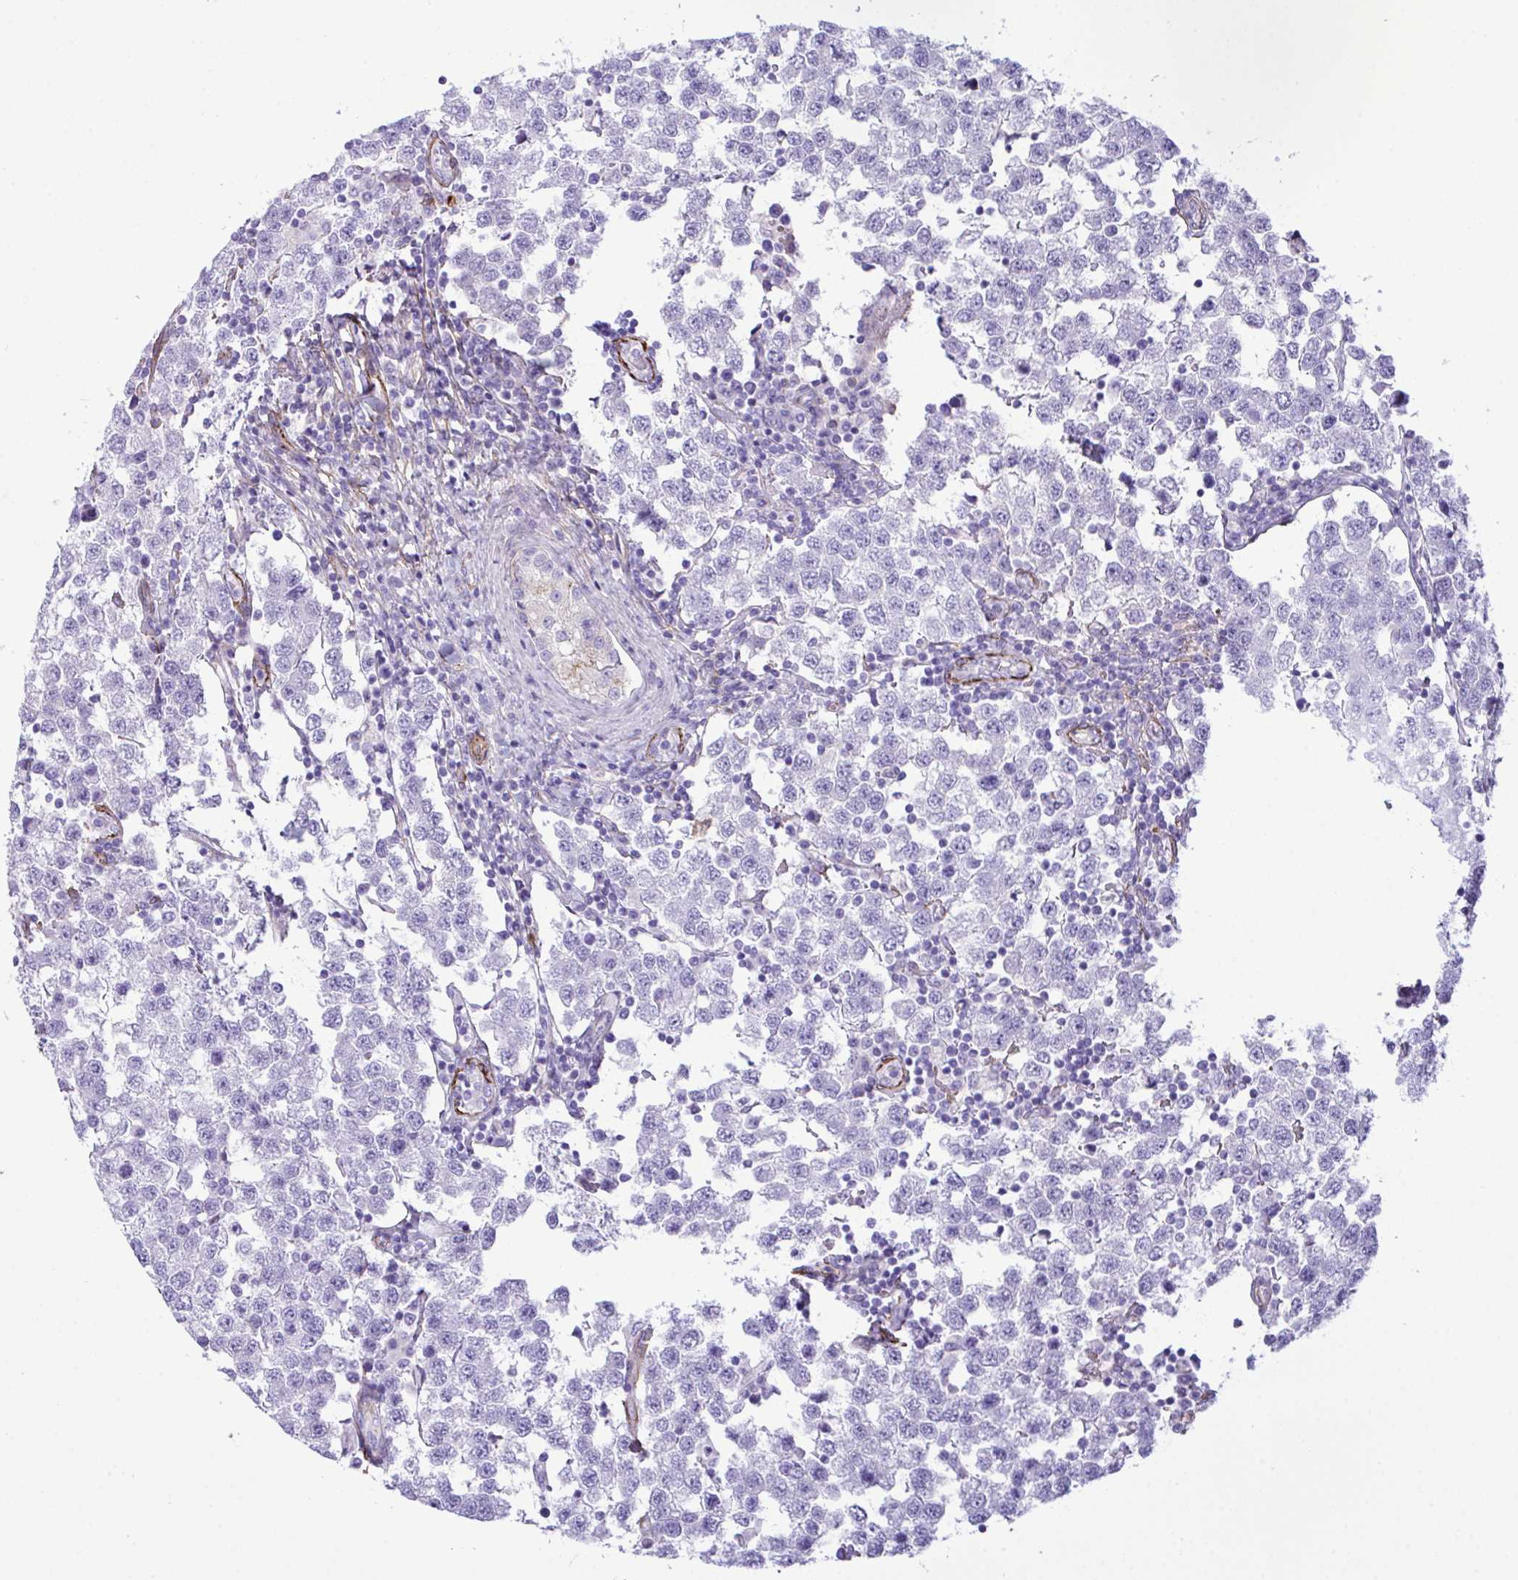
{"staining": {"intensity": "negative", "quantity": "none", "location": "none"}, "tissue": "testis cancer", "cell_type": "Tumor cells", "image_type": "cancer", "snomed": [{"axis": "morphology", "description": "Seminoma, NOS"}, {"axis": "topography", "description": "Testis"}], "caption": "IHC photomicrograph of neoplastic tissue: testis seminoma stained with DAB (3,3'-diaminobenzidine) shows no significant protein expression in tumor cells. (Stains: DAB (3,3'-diaminobenzidine) immunohistochemistry (IHC) with hematoxylin counter stain, Microscopy: brightfield microscopy at high magnification).", "gene": "SYNPO2L", "patient": {"sex": "male", "age": 34}}